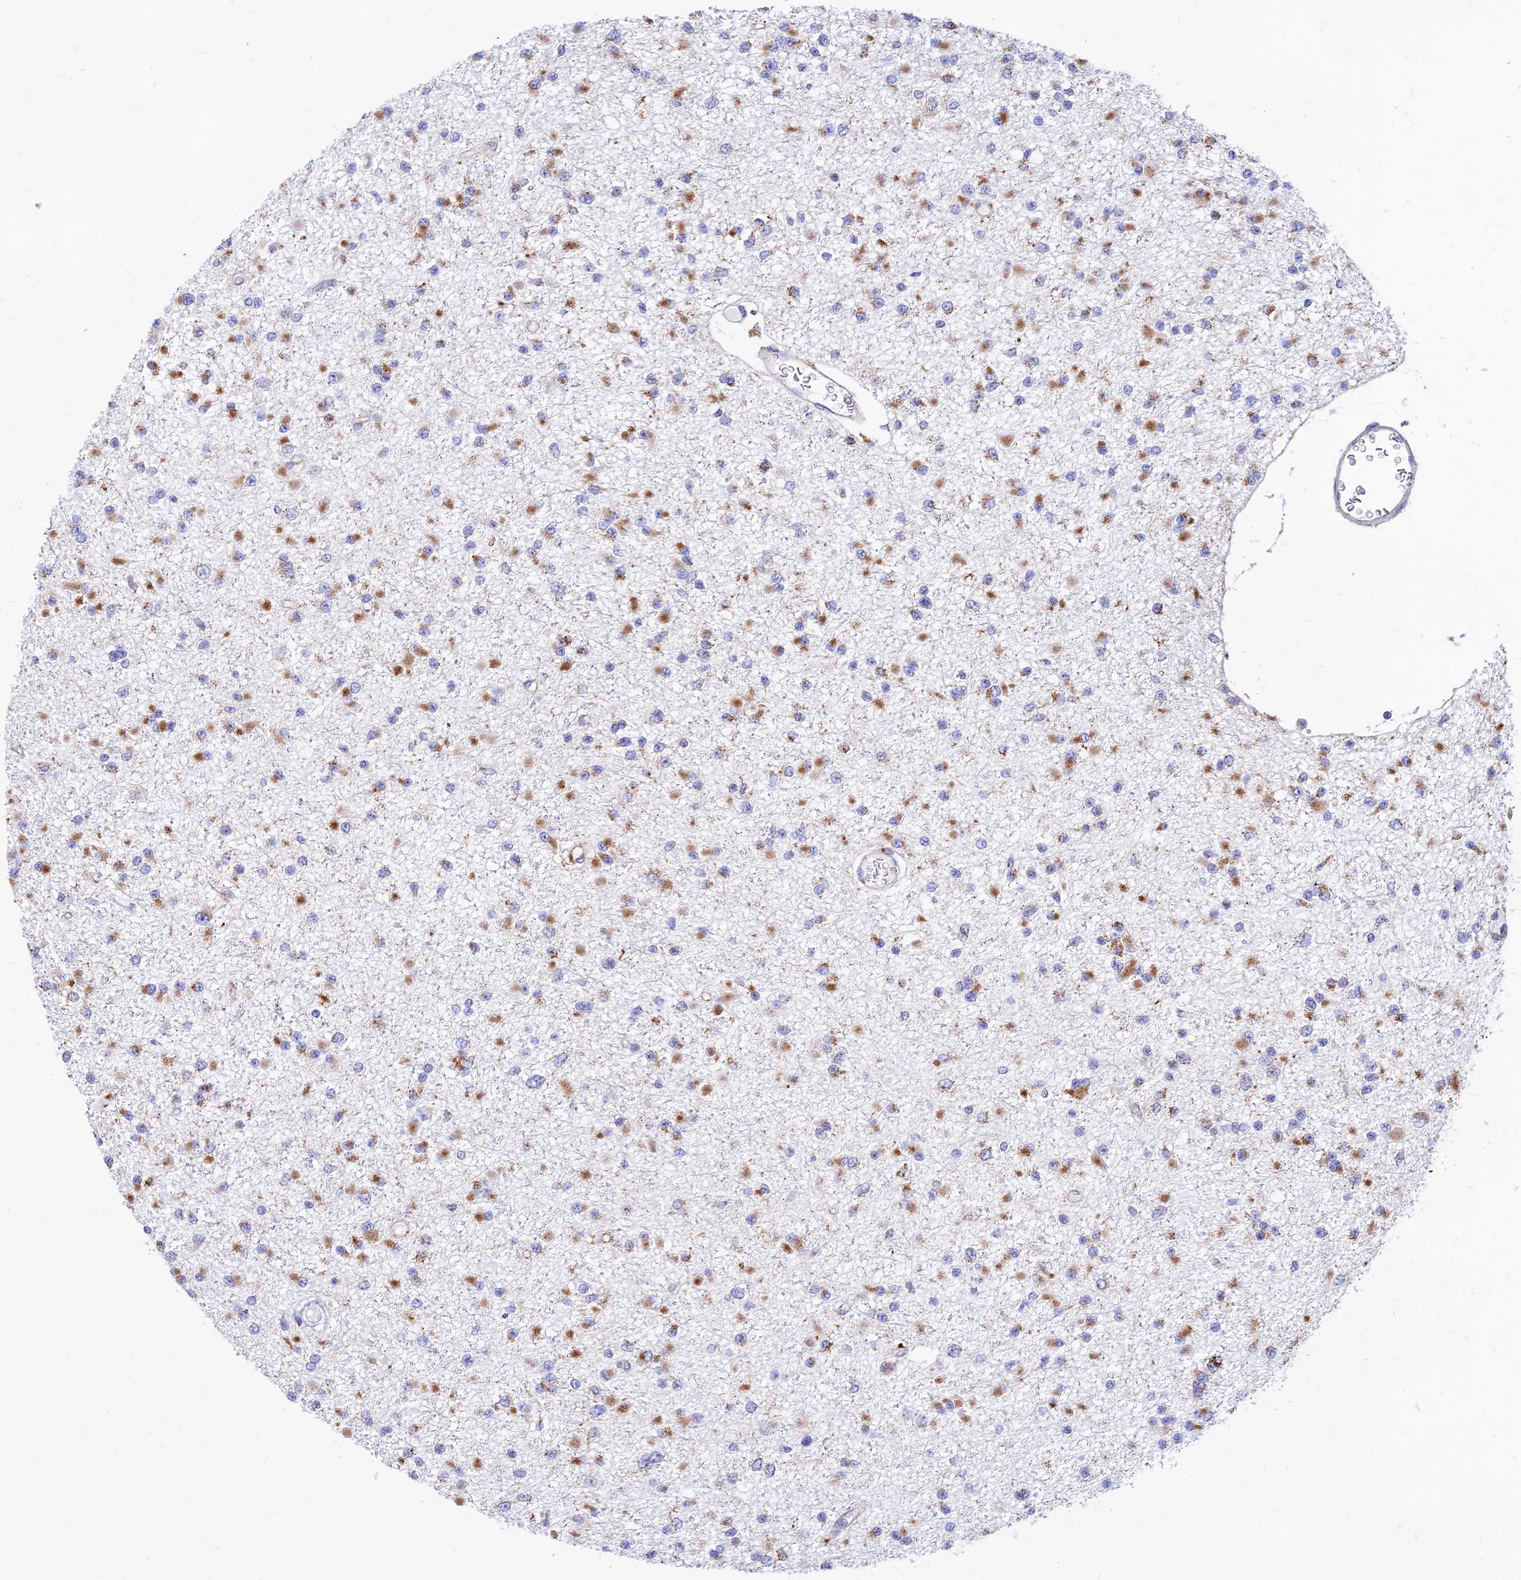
{"staining": {"intensity": "moderate", "quantity": ">75%", "location": "cytoplasmic/membranous"}, "tissue": "glioma", "cell_type": "Tumor cells", "image_type": "cancer", "snomed": [{"axis": "morphology", "description": "Glioma, malignant, Low grade"}, {"axis": "topography", "description": "Brain"}], "caption": "Immunohistochemical staining of low-grade glioma (malignant) shows medium levels of moderate cytoplasmic/membranous staining in about >75% of tumor cells.", "gene": "SPNS1", "patient": {"sex": "female", "age": 22}}